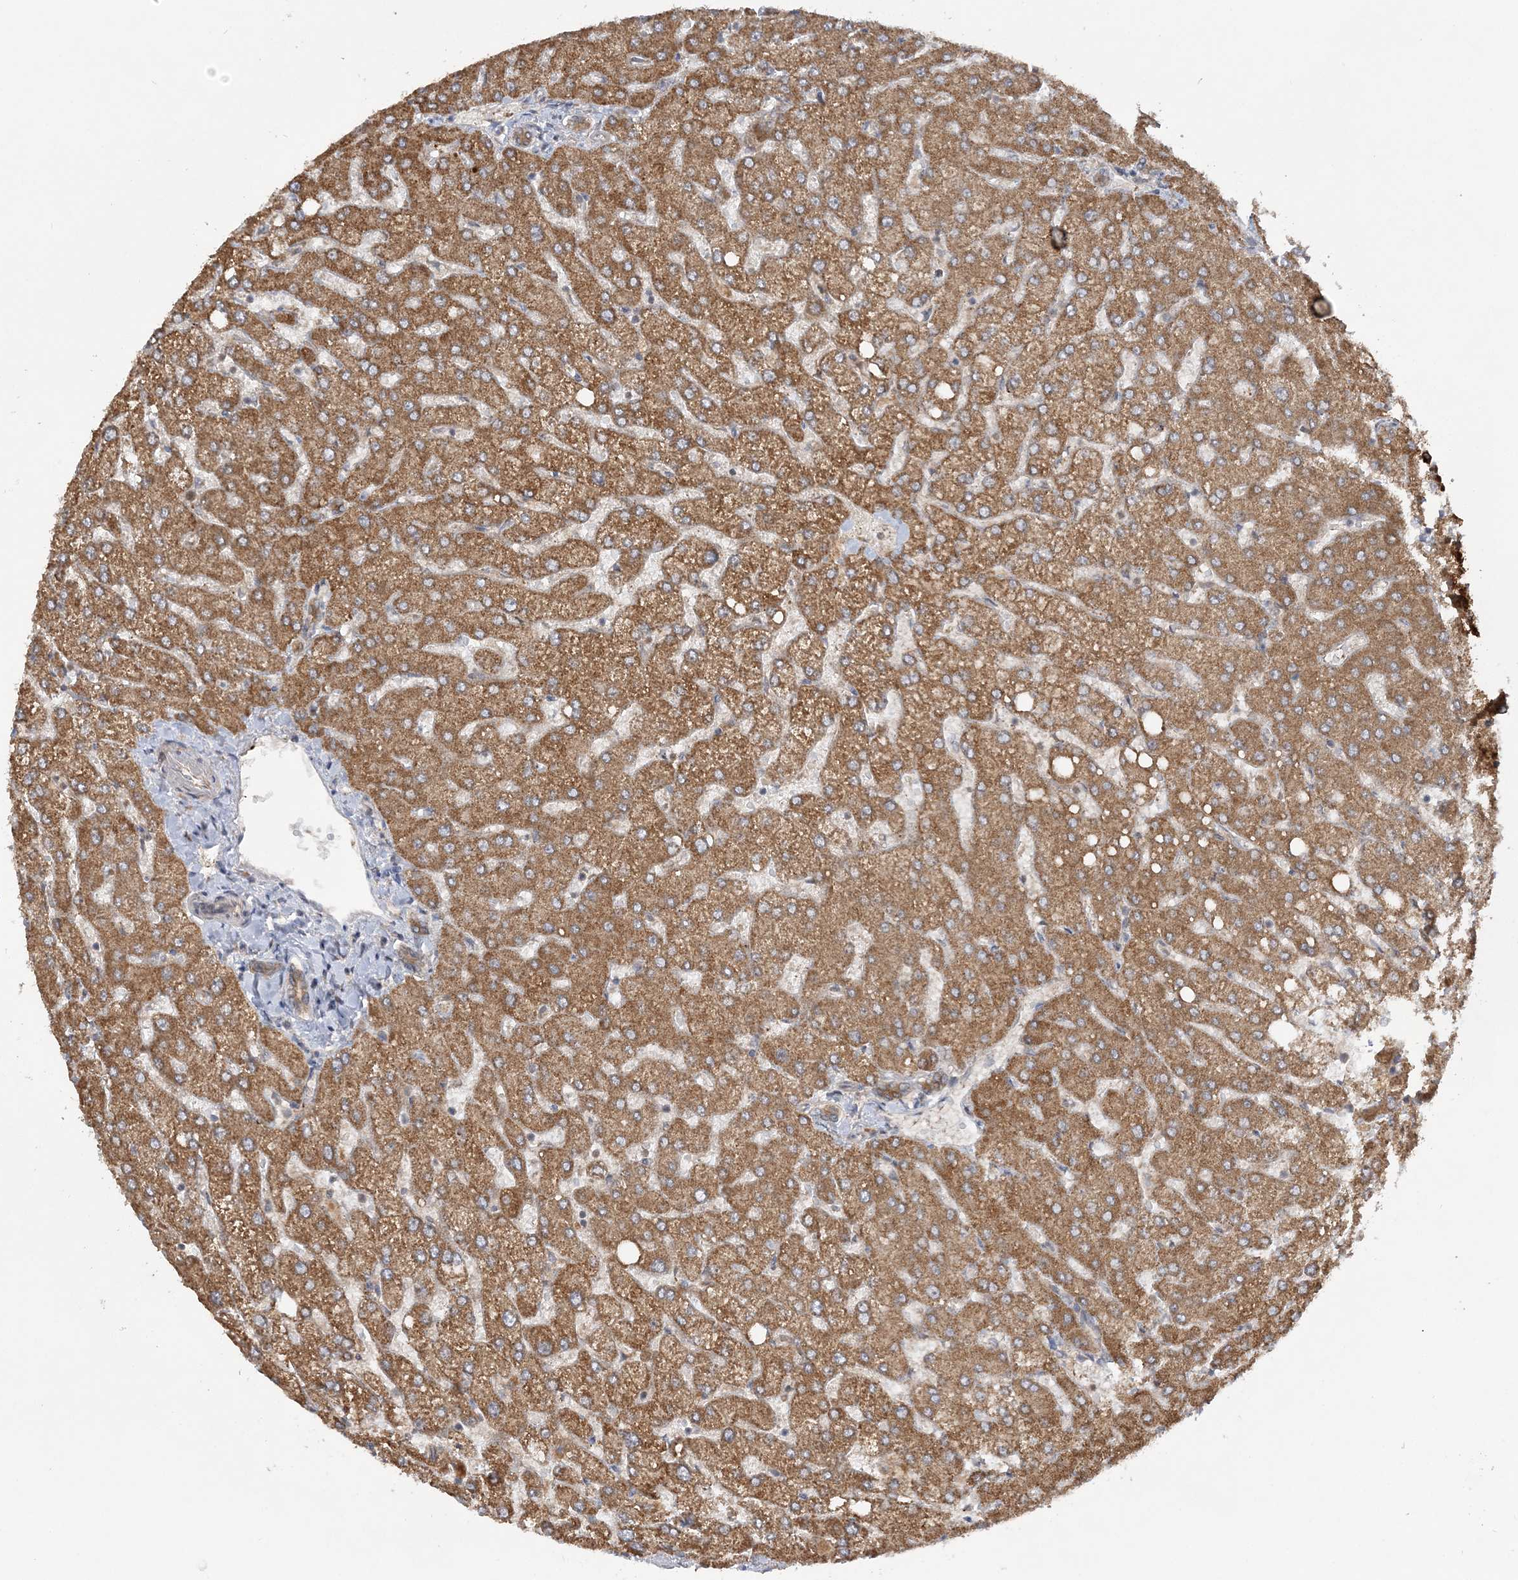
{"staining": {"intensity": "moderate", "quantity": ">75%", "location": "cytoplasmic/membranous"}, "tissue": "liver", "cell_type": "Cholangiocytes", "image_type": "normal", "snomed": [{"axis": "morphology", "description": "Normal tissue, NOS"}, {"axis": "topography", "description": "Liver"}], "caption": "Moderate cytoplasmic/membranous expression for a protein is identified in about >75% of cholangiocytes of unremarkable liver using immunohistochemistry (IHC).", "gene": "MMADHC", "patient": {"sex": "female", "age": 54}}